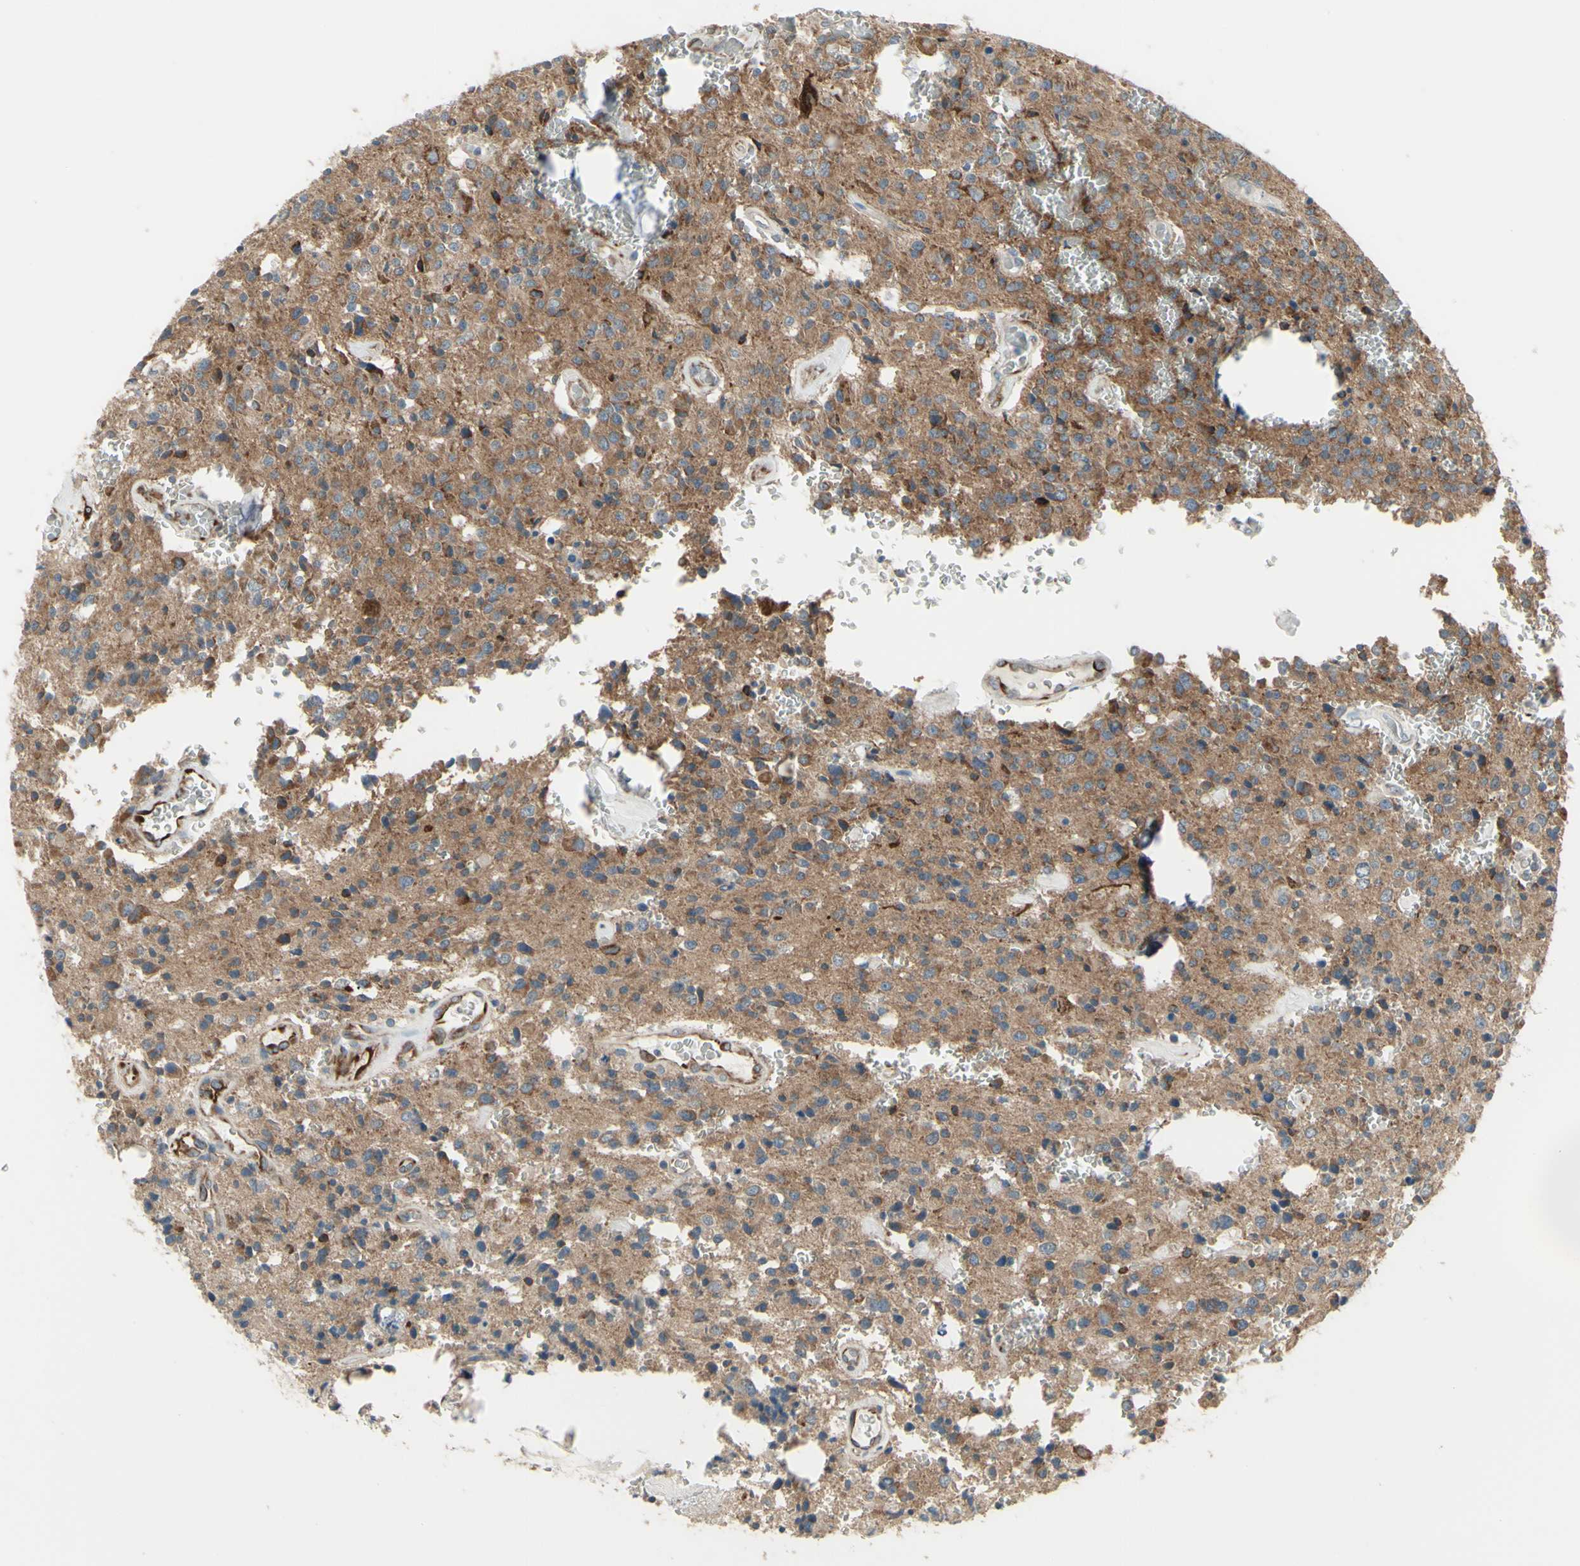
{"staining": {"intensity": "weak", "quantity": "25%-75%", "location": "cytoplasmic/membranous"}, "tissue": "glioma", "cell_type": "Tumor cells", "image_type": "cancer", "snomed": [{"axis": "morphology", "description": "Glioma, malignant, Low grade"}, {"axis": "topography", "description": "Brain"}], "caption": "A histopathology image of glioma stained for a protein reveals weak cytoplasmic/membranous brown staining in tumor cells. (DAB (3,3'-diaminobenzidine) = brown stain, brightfield microscopy at high magnification).", "gene": "FAM171B", "patient": {"sex": "male", "age": 58}}